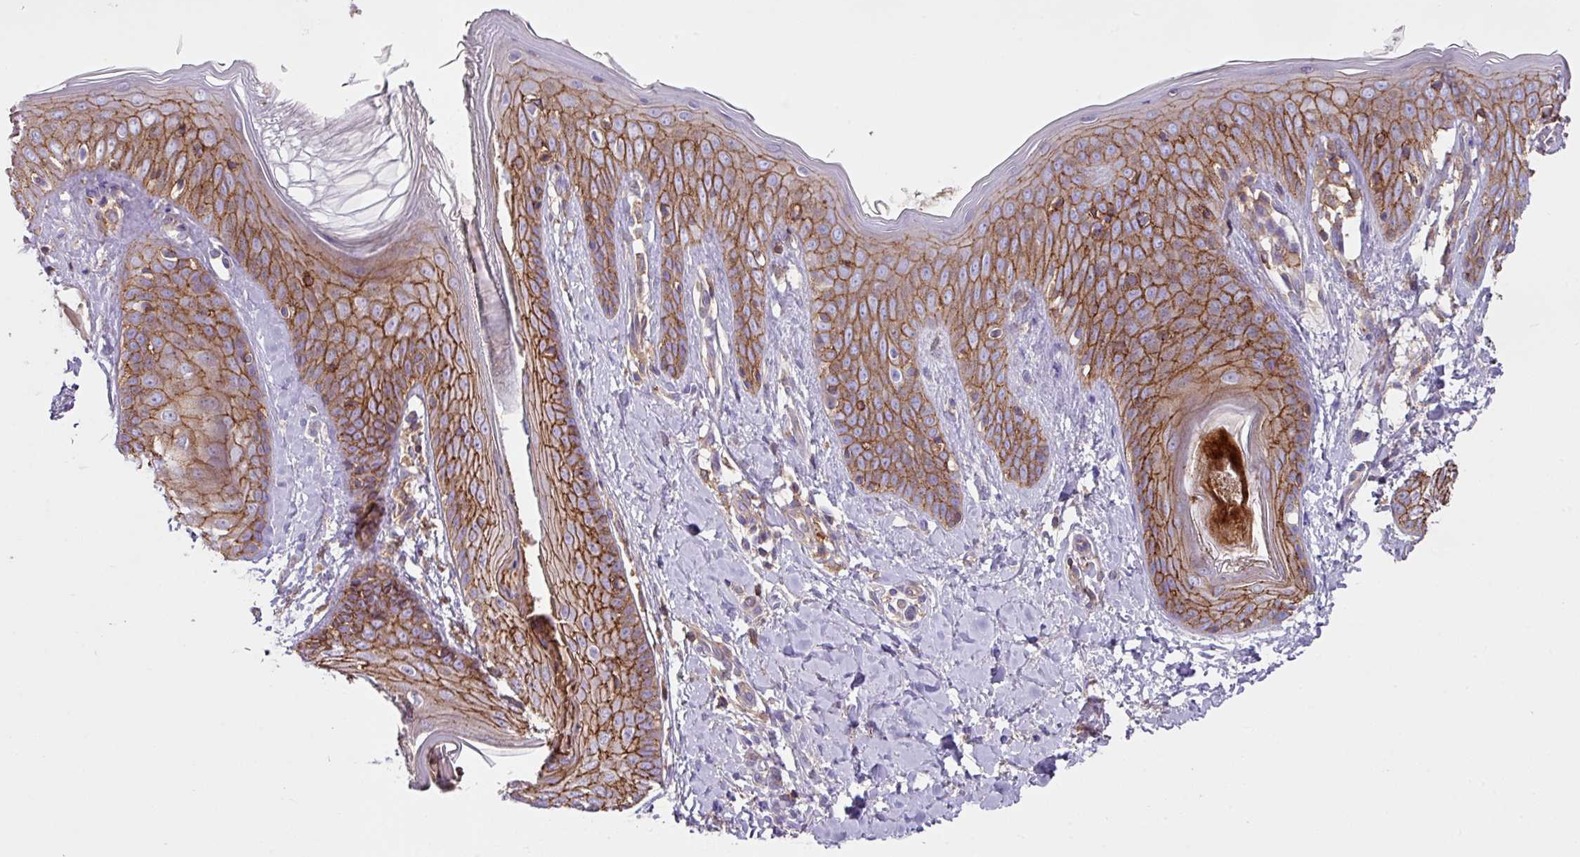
{"staining": {"intensity": "weak", "quantity": "<25%", "location": "cytoplasmic/membranous"}, "tissue": "skin", "cell_type": "Fibroblasts", "image_type": "normal", "snomed": [{"axis": "morphology", "description": "Normal tissue, NOS"}, {"axis": "topography", "description": "Skin"}], "caption": "Fibroblasts show no significant protein expression in normal skin.", "gene": "RIC1", "patient": {"sex": "male", "age": 16}}